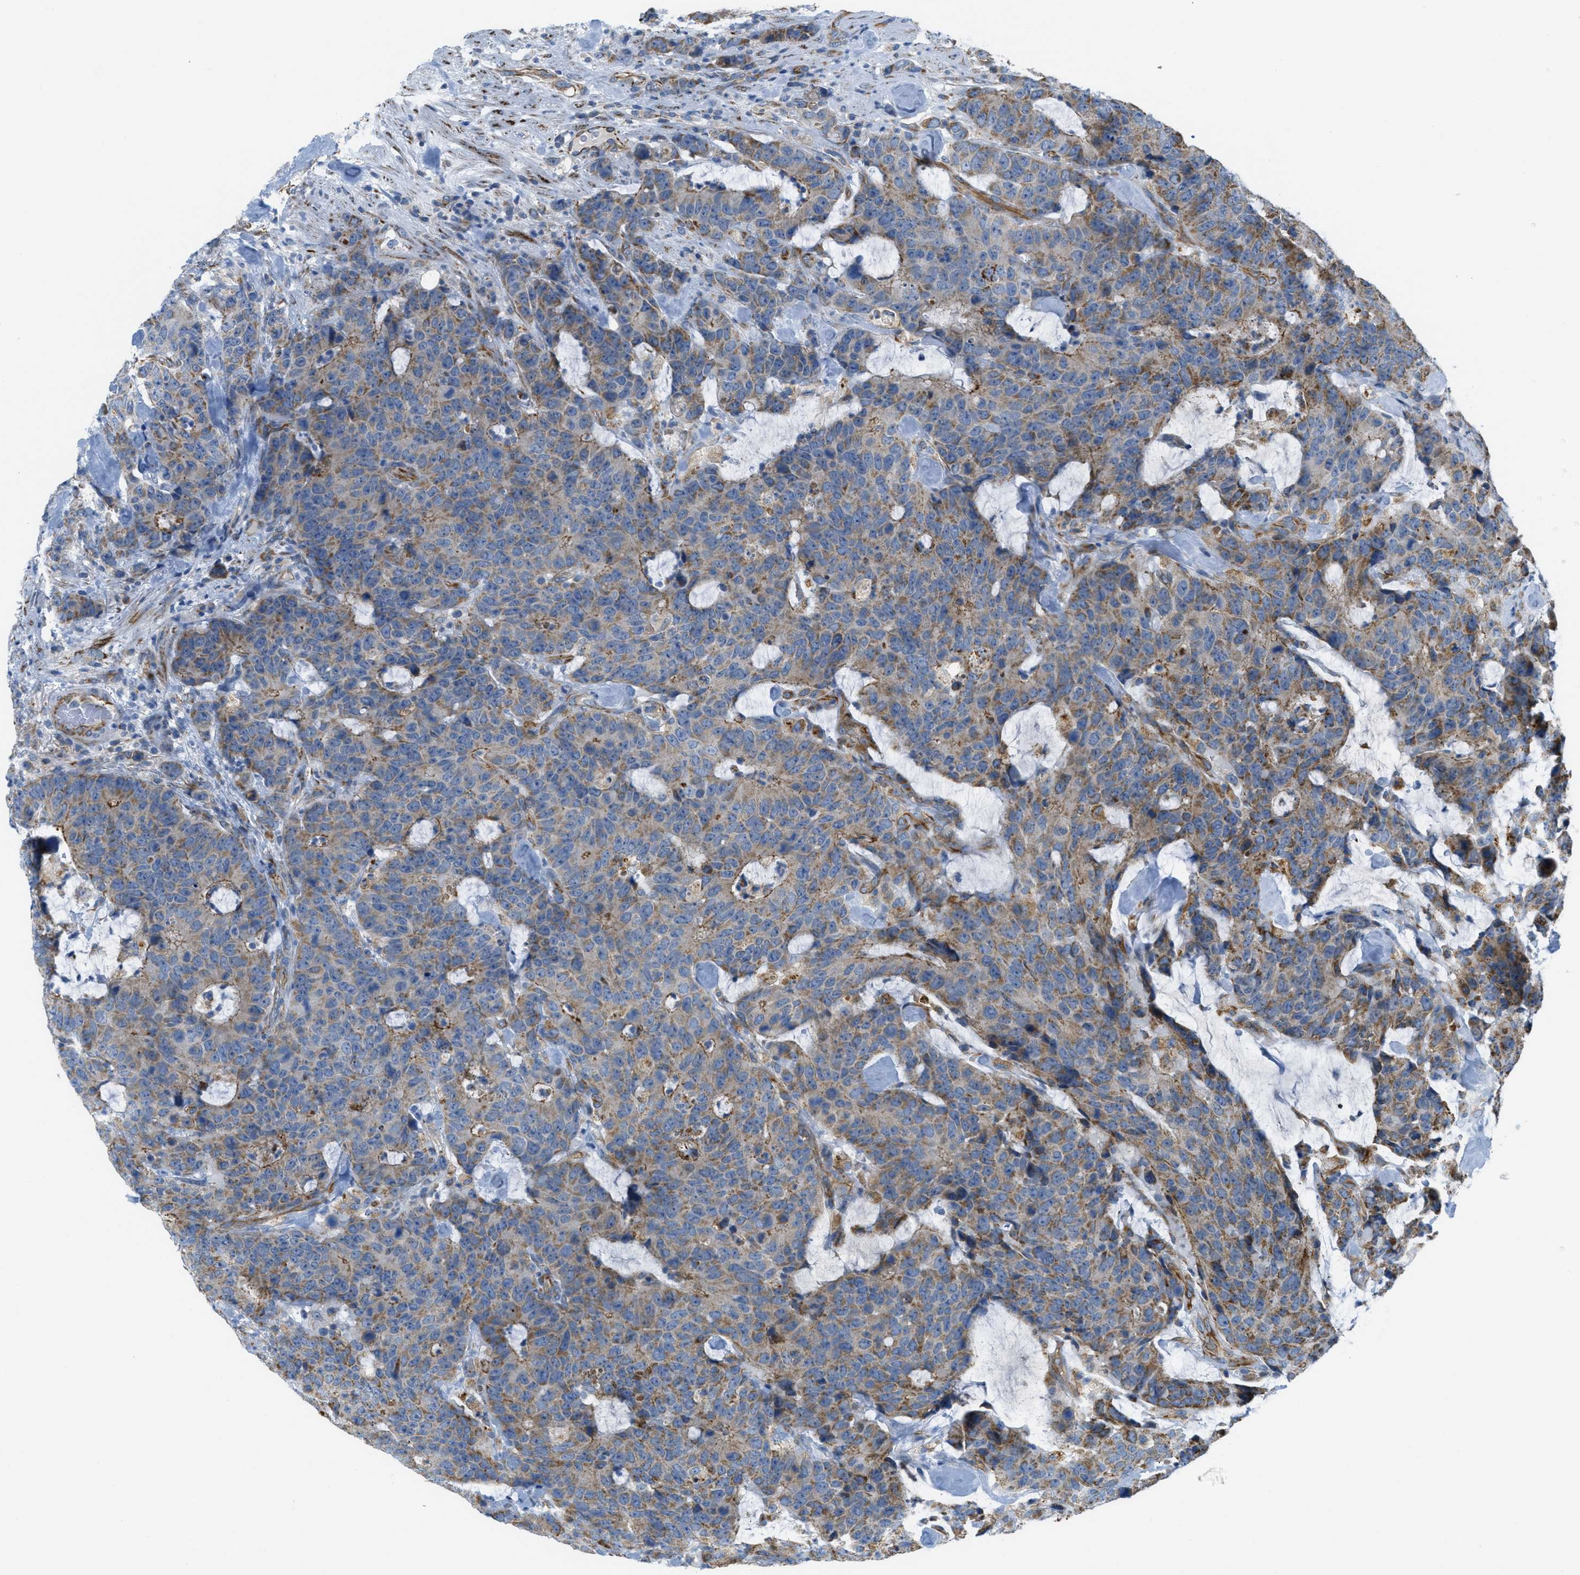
{"staining": {"intensity": "weak", "quantity": ">75%", "location": "cytoplasmic/membranous"}, "tissue": "colorectal cancer", "cell_type": "Tumor cells", "image_type": "cancer", "snomed": [{"axis": "morphology", "description": "Adenocarcinoma, NOS"}, {"axis": "topography", "description": "Colon"}], "caption": "About >75% of tumor cells in colorectal cancer exhibit weak cytoplasmic/membranous protein staining as visualized by brown immunohistochemical staining.", "gene": "BTN3A1", "patient": {"sex": "female", "age": 86}}